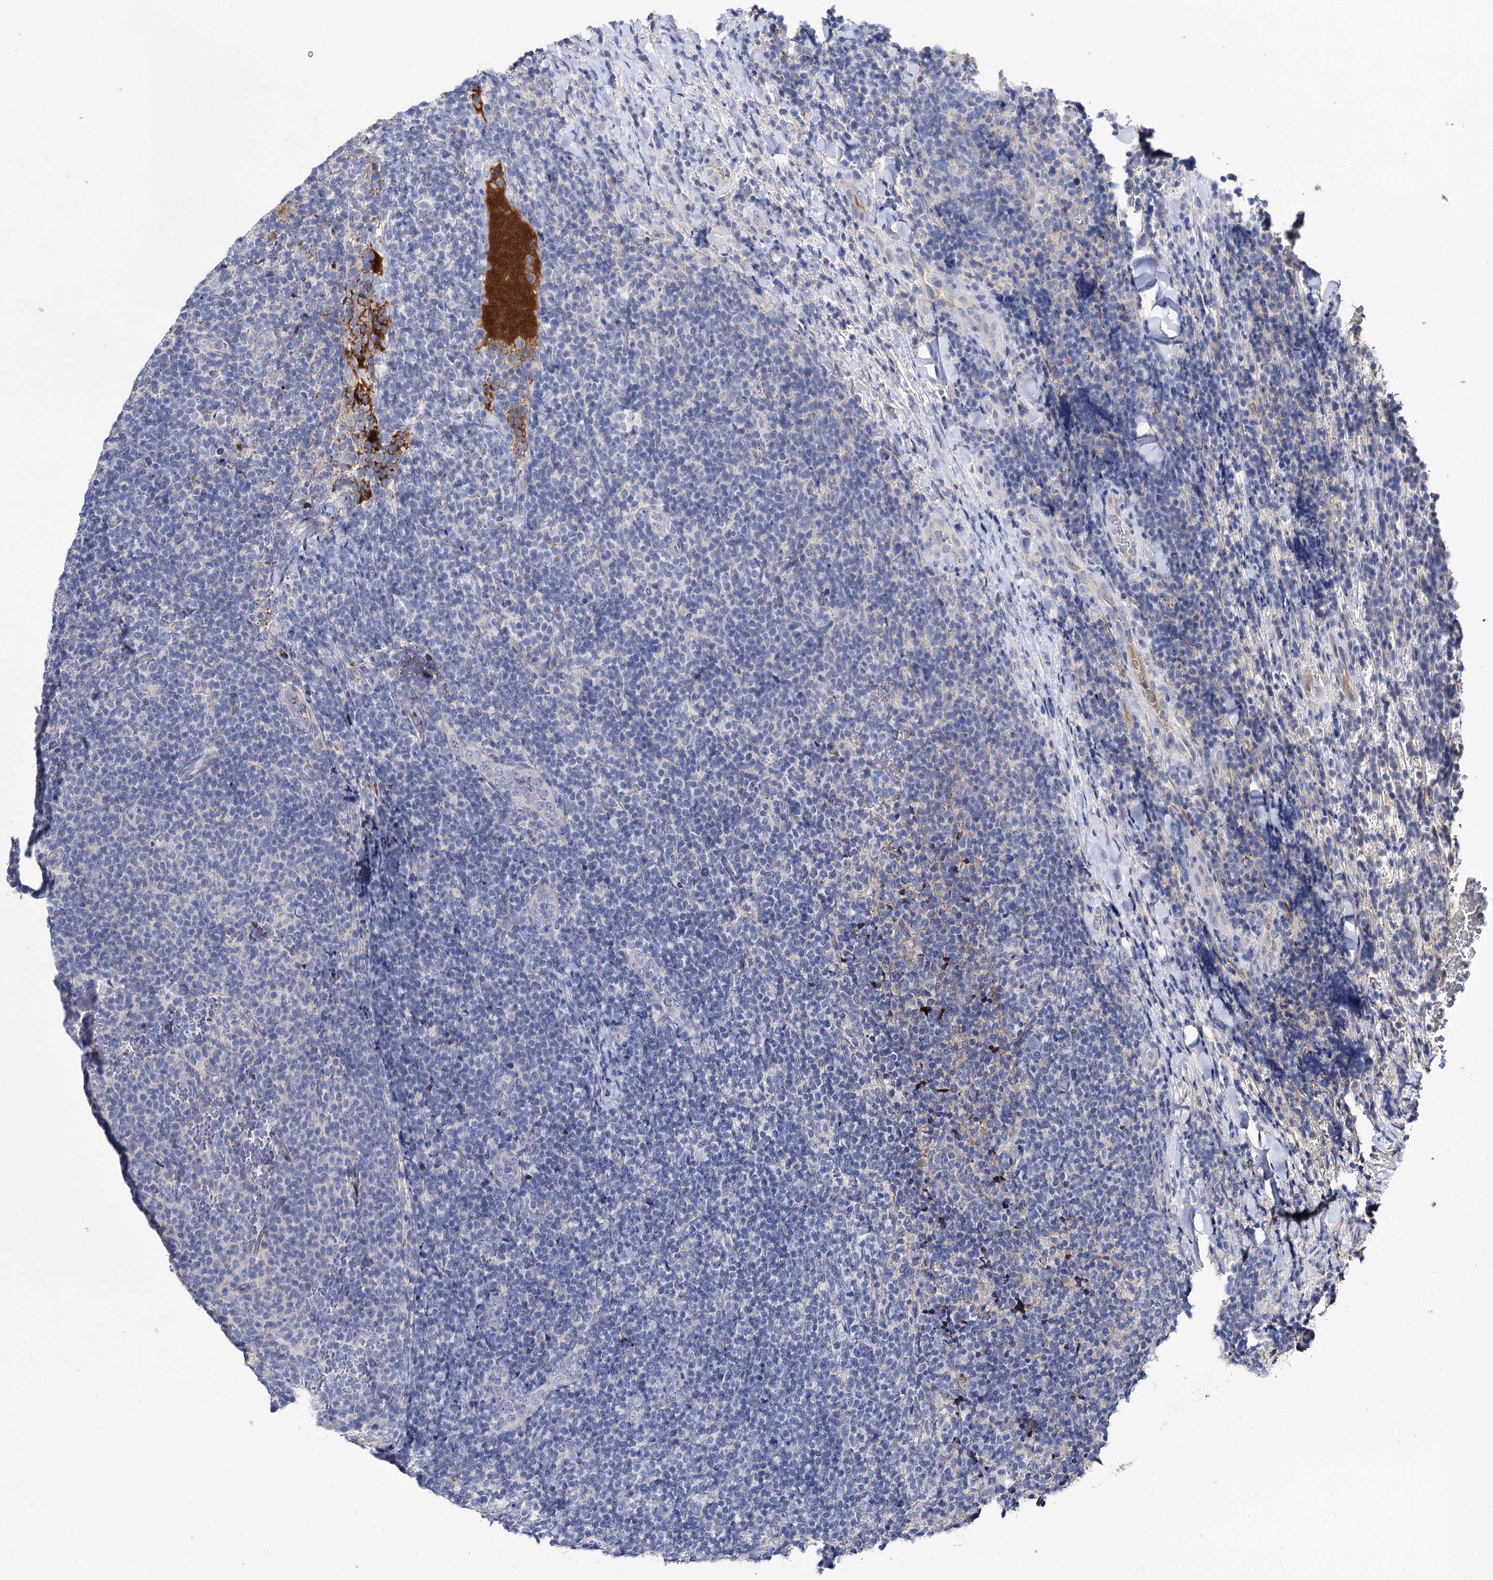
{"staining": {"intensity": "negative", "quantity": "none", "location": "none"}, "tissue": "lymphoma", "cell_type": "Tumor cells", "image_type": "cancer", "snomed": [{"axis": "morphology", "description": "Malignant lymphoma, non-Hodgkin's type, Low grade"}, {"axis": "topography", "description": "Lymph node"}], "caption": "Immunohistochemistry (IHC) of human low-grade malignant lymphoma, non-Hodgkin's type displays no expression in tumor cells.", "gene": "PPP1R32", "patient": {"sex": "male", "age": 66}}